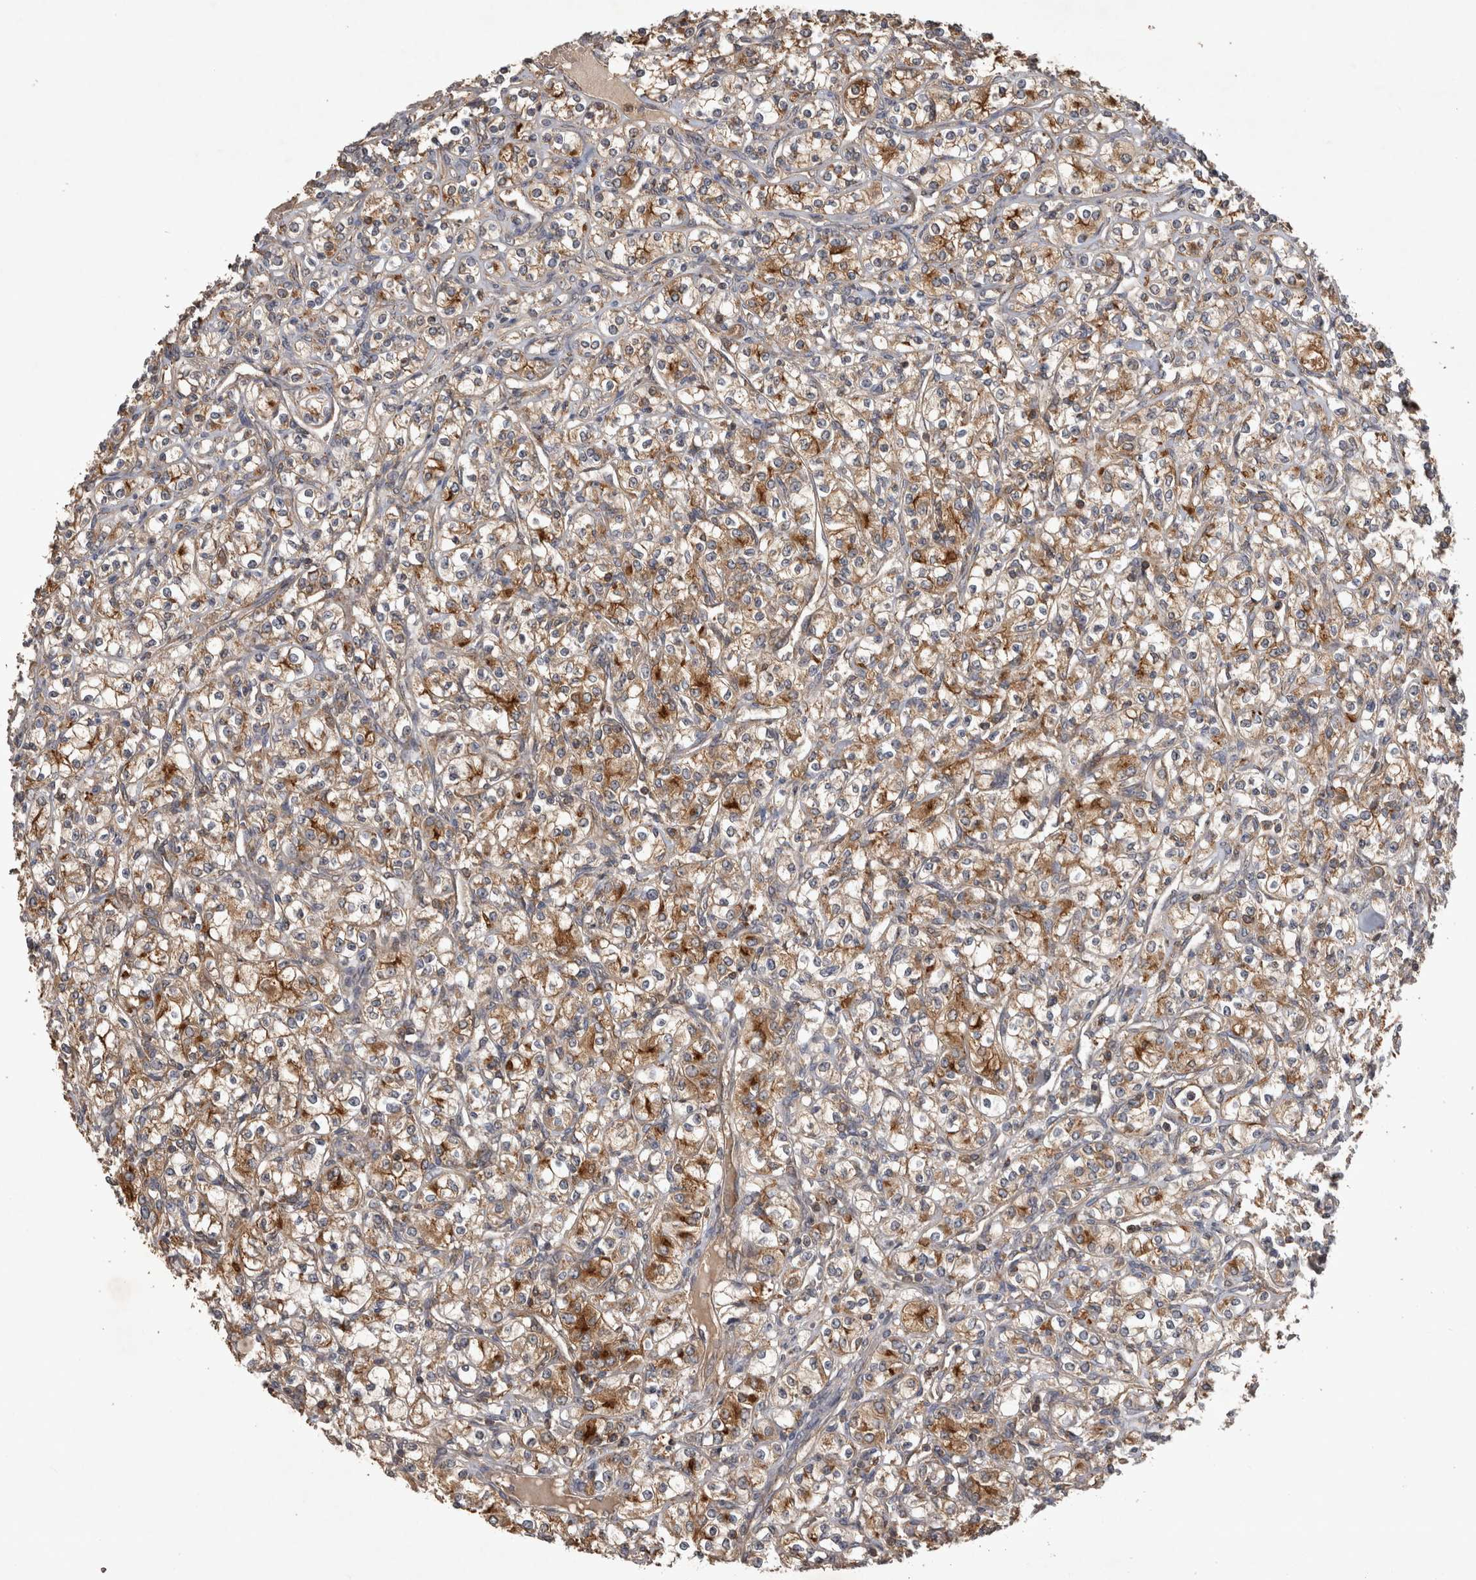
{"staining": {"intensity": "moderate", "quantity": ">75%", "location": "cytoplasmic/membranous"}, "tissue": "renal cancer", "cell_type": "Tumor cells", "image_type": "cancer", "snomed": [{"axis": "morphology", "description": "Adenocarcinoma, NOS"}, {"axis": "topography", "description": "Kidney"}], "caption": "IHC histopathology image of neoplastic tissue: human renal adenocarcinoma stained using immunohistochemistry reveals medium levels of moderate protein expression localized specifically in the cytoplasmic/membranous of tumor cells, appearing as a cytoplasmic/membranous brown color.", "gene": "TRMT61B", "patient": {"sex": "male", "age": 77}}